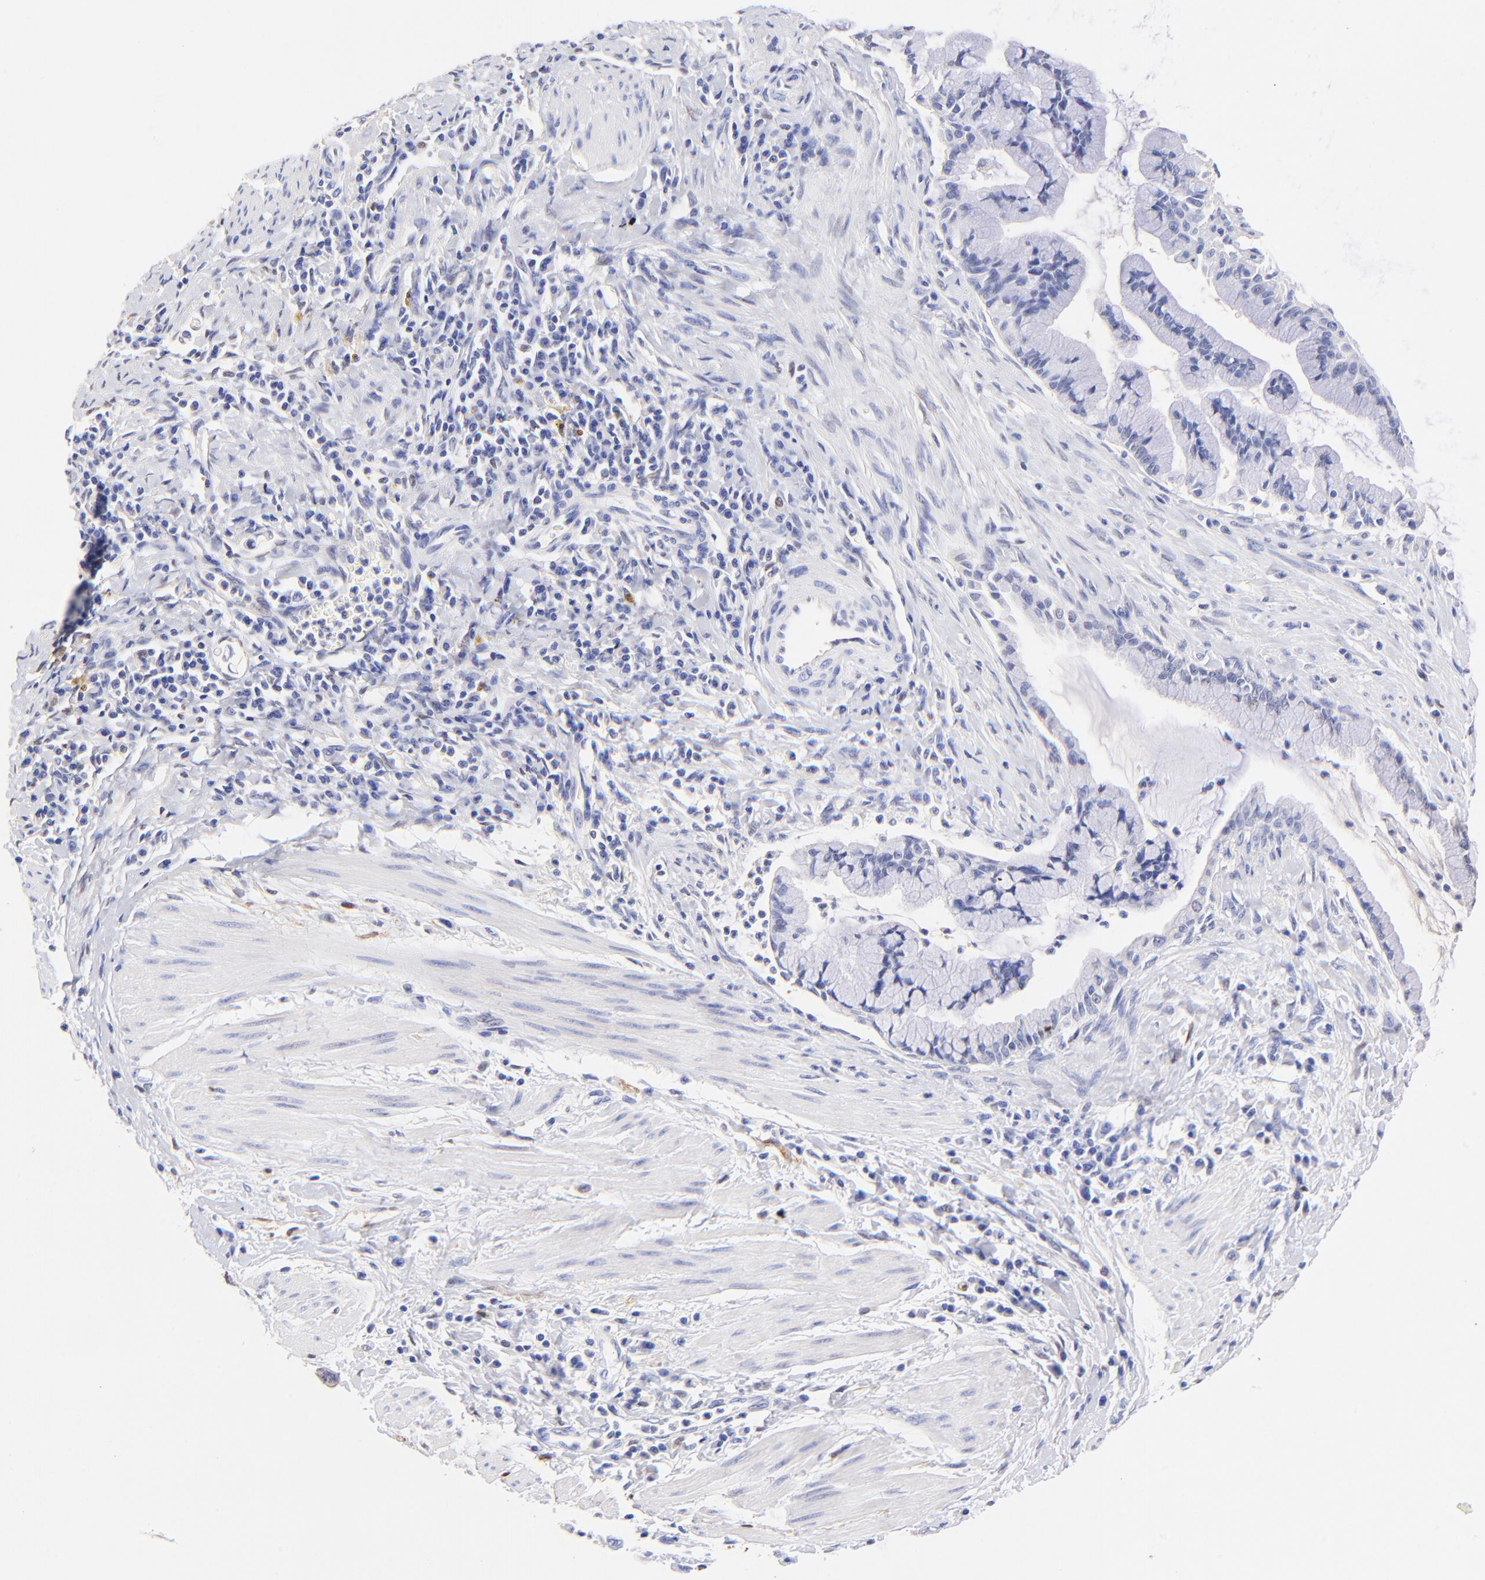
{"staining": {"intensity": "negative", "quantity": "none", "location": "none"}, "tissue": "pancreatic cancer", "cell_type": "Tumor cells", "image_type": "cancer", "snomed": [{"axis": "morphology", "description": "Adenocarcinoma, NOS"}, {"axis": "topography", "description": "Pancreas"}], "caption": "An image of pancreatic cancer (adenocarcinoma) stained for a protein demonstrates no brown staining in tumor cells. (DAB (3,3'-diaminobenzidine) immunohistochemistry (IHC), high magnification).", "gene": "ALDH1A1", "patient": {"sex": "male", "age": 59}}